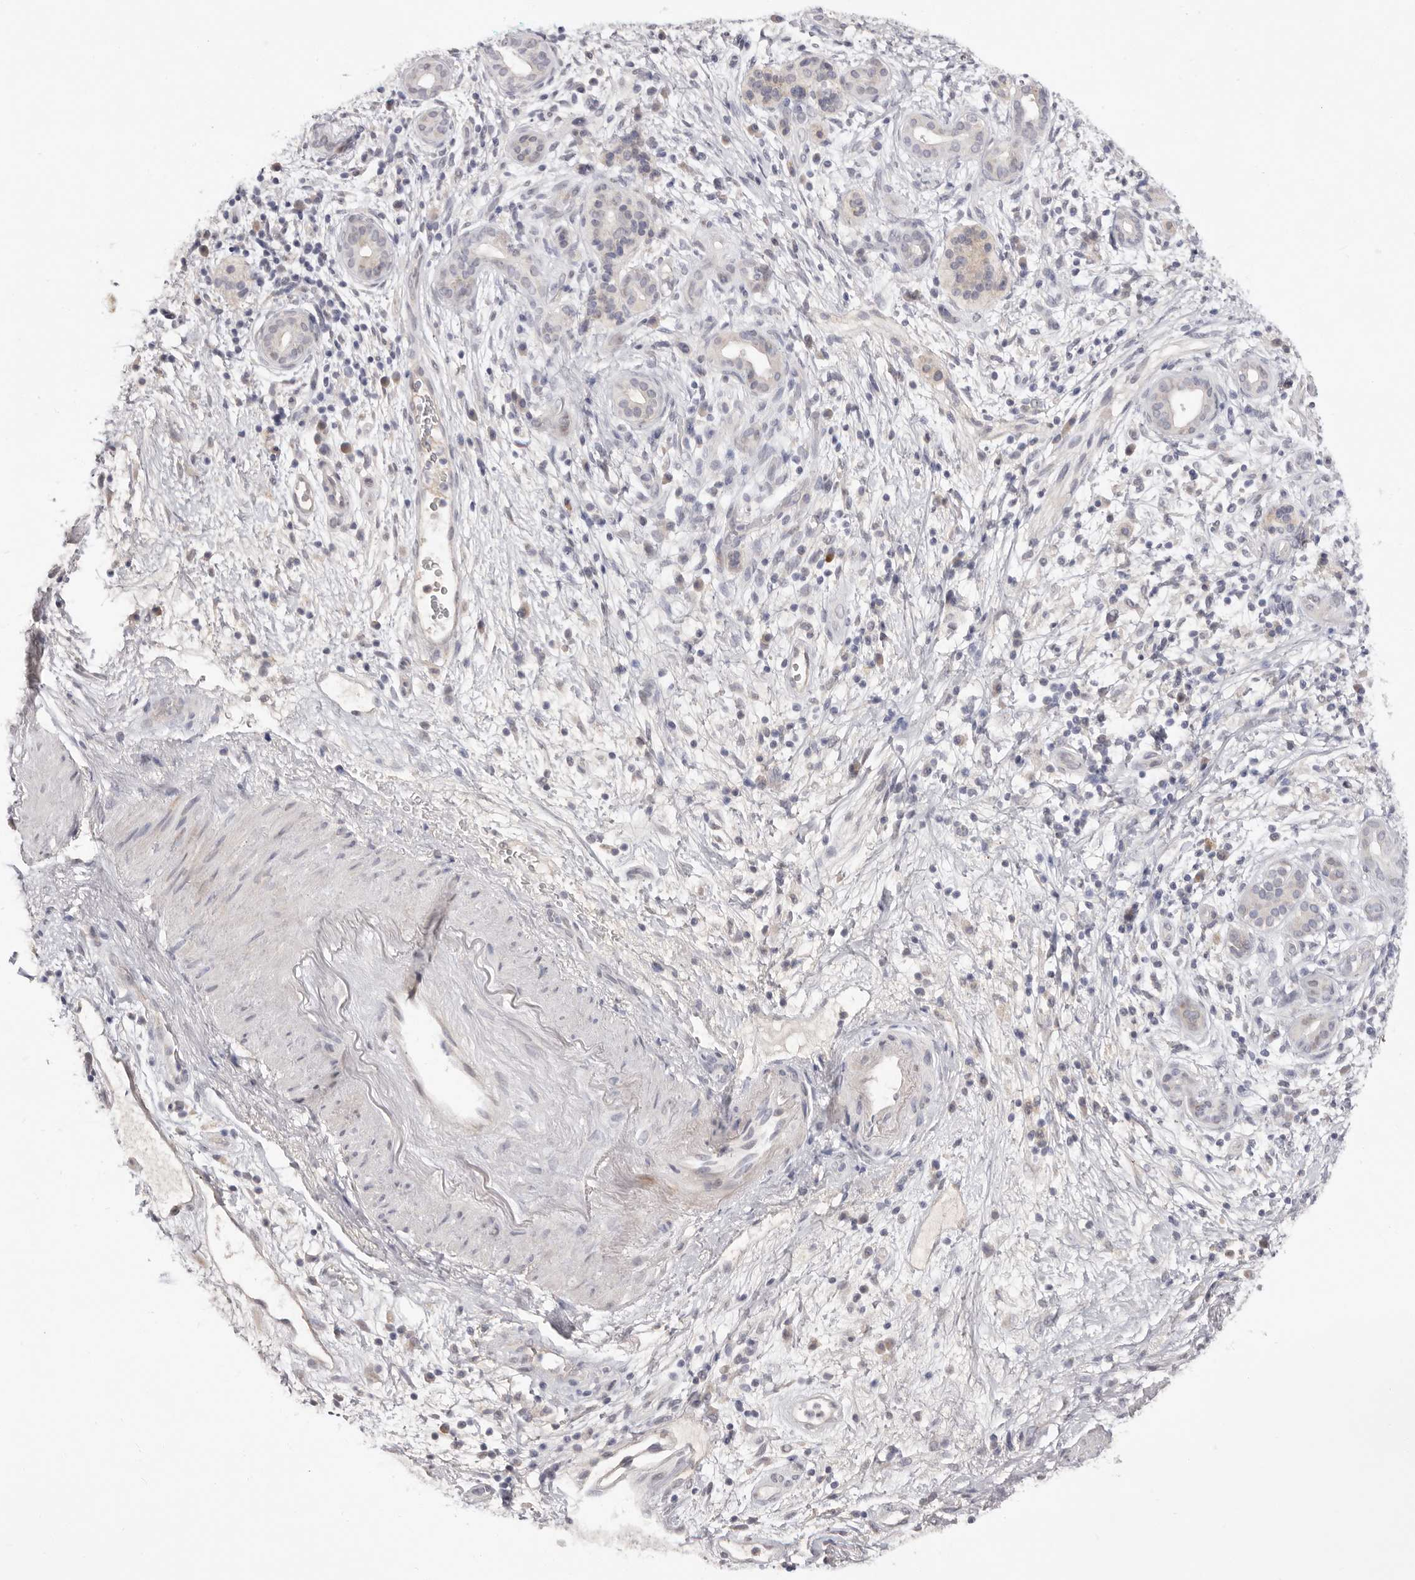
{"staining": {"intensity": "negative", "quantity": "none", "location": "none"}, "tissue": "pancreatic cancer", "cell_type": "Tumor cells", "image_type": "cancer", "snomed": [{"axis": "morphology", "description": "Adenocarcinoma, NOS"}, {"axis": "topography", "description": "Pancreas"}], "caption": "A high-resolution photomicrograph shows immunohistochemistry (IHC) staining of pancreatic cancer (adenocarcinoma), which exhibits no significant expression in tumor cells.", "gene": "DOP1A", "patient": {"sex": "male", "age": 78}}